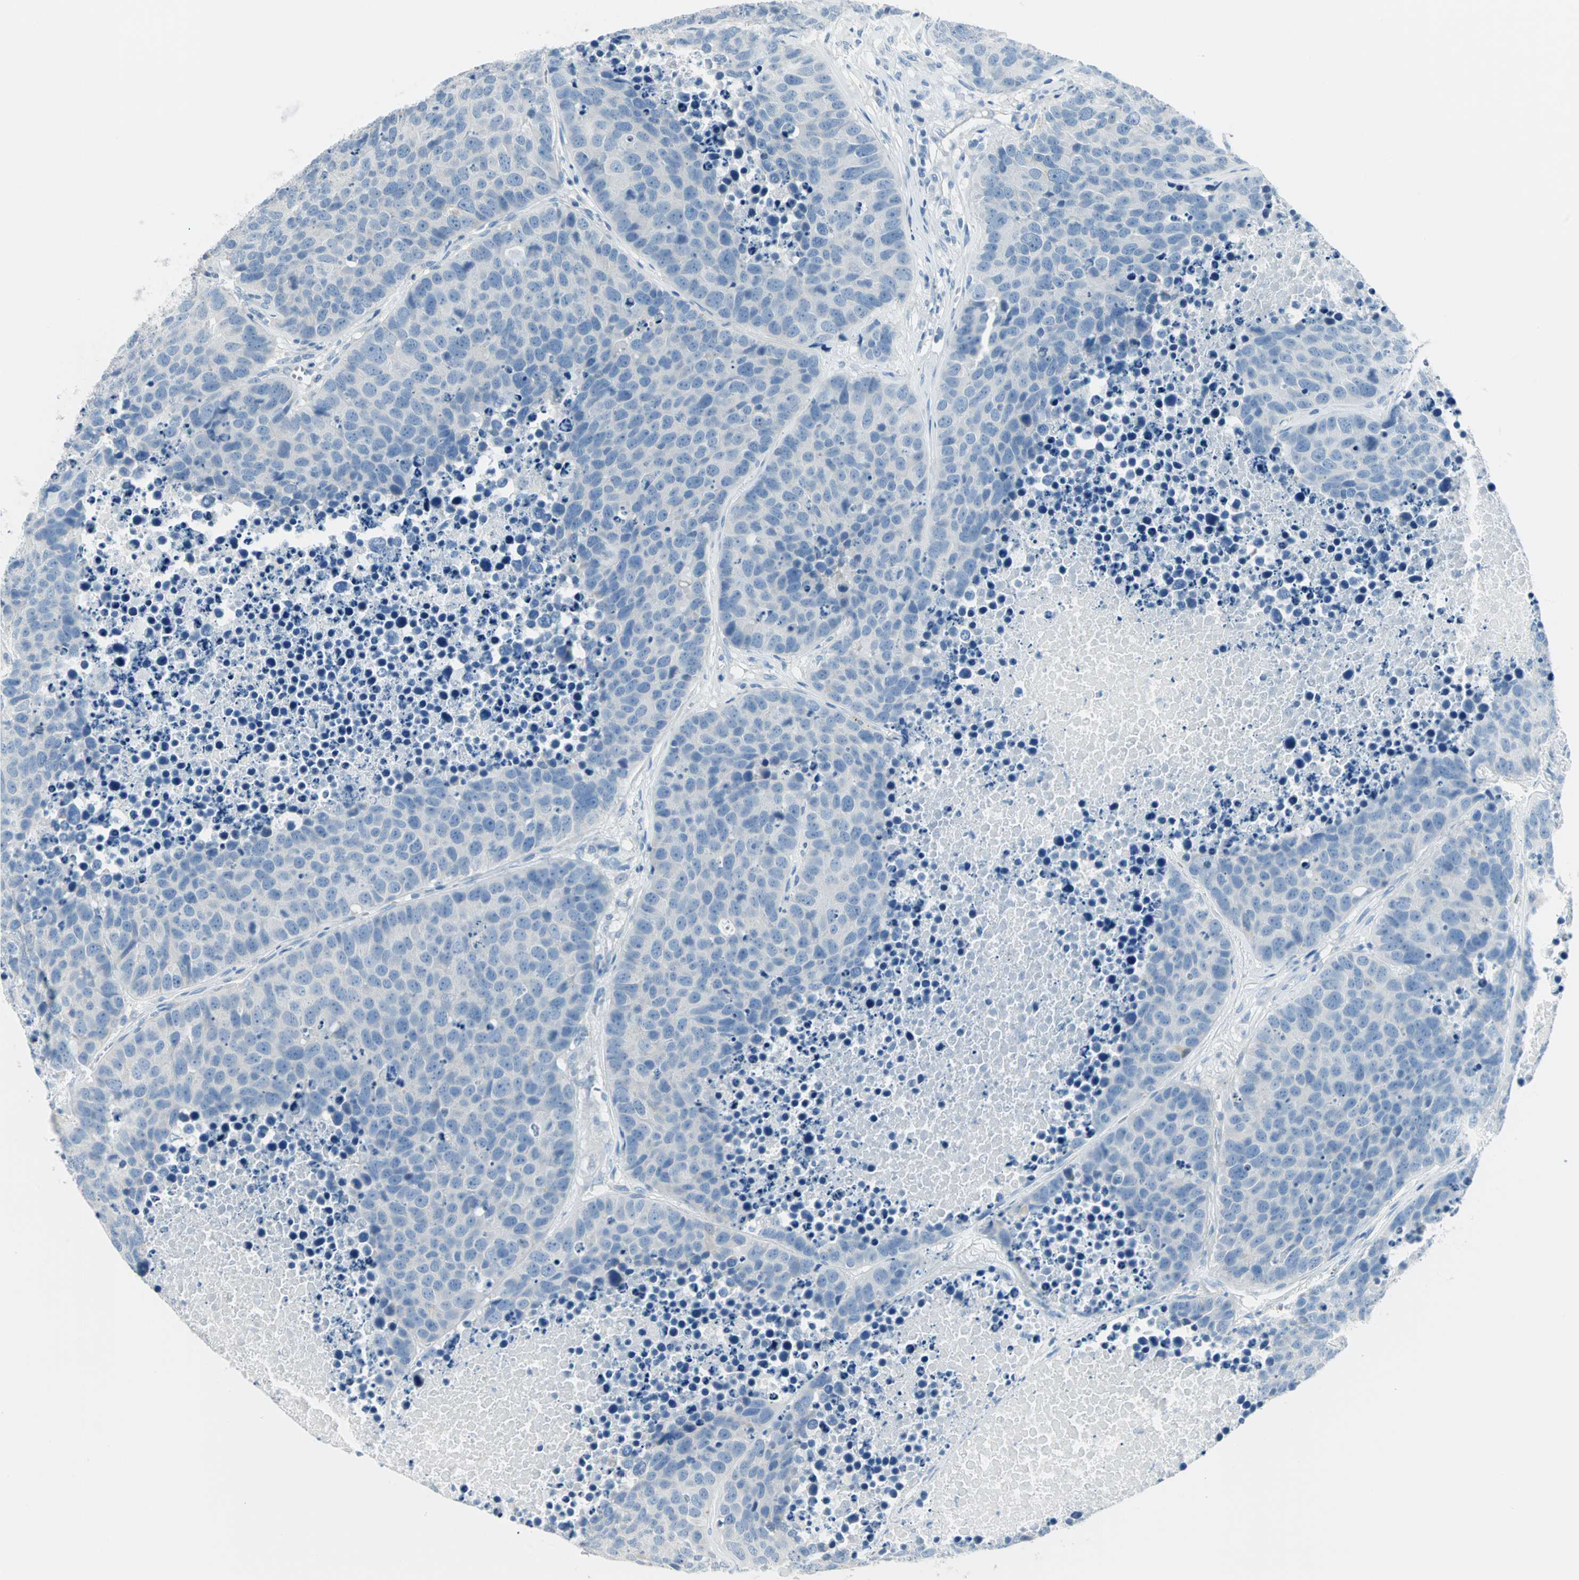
{"staining": {"intensity": "negative", "quantity": "none", "location": "none"}, "tissue": "carcinoid", "cell_type": "Tumor cells", "image_type": "cancer", "snomed": [{"axis": "morphology", "description": "Carcinoid, malignant, NOS"}, {"axis": "topography", "description": "Lung"}], "caption": "Malignant carcinoid was stained to show a protein in brown. There is no significant staining in tumor cells.", "gene": "SULT1C2", "patient": {"sex": "male", "age": 60}}